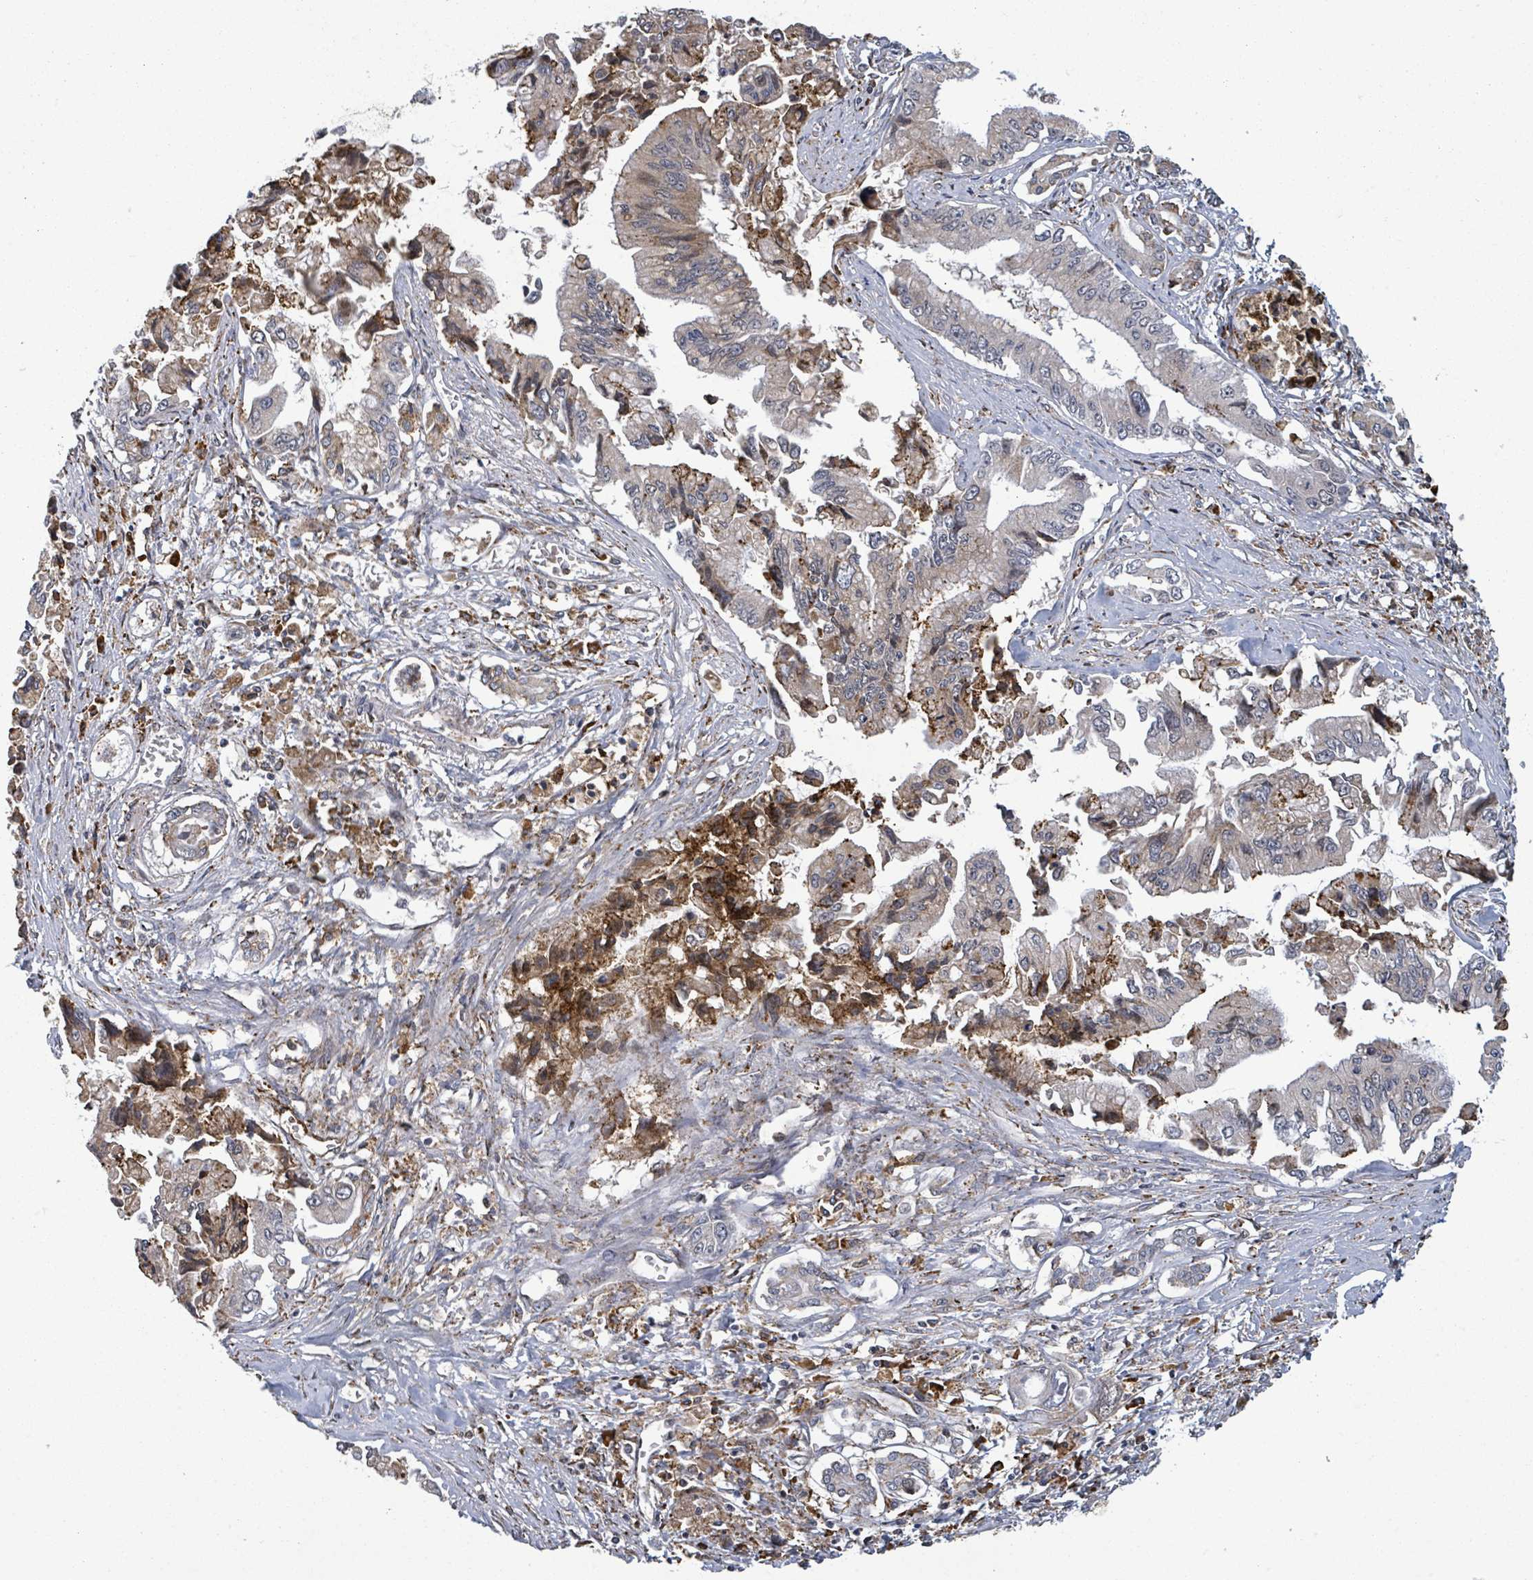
{"staining": {"intensity": "moderate", "quantity": "<25%", "location": "cytoplasmic/membranous"}, "tissue": "pancreatic cancer", "cell_type": "Tumor cells", "image_type": "cancer", "snomed": [{"axis": "morphology", "description": "Adenocarcinoma, NOS"}, {"axis": "topography", "description": "Pancreas"}], "caption": "Adenocarcinoma (pancreatic) stained with a protein marker reveals moderate staining in tumor cells.", "gene": "SHROOM2", "patient": {"sex": "male", "age": 84}}